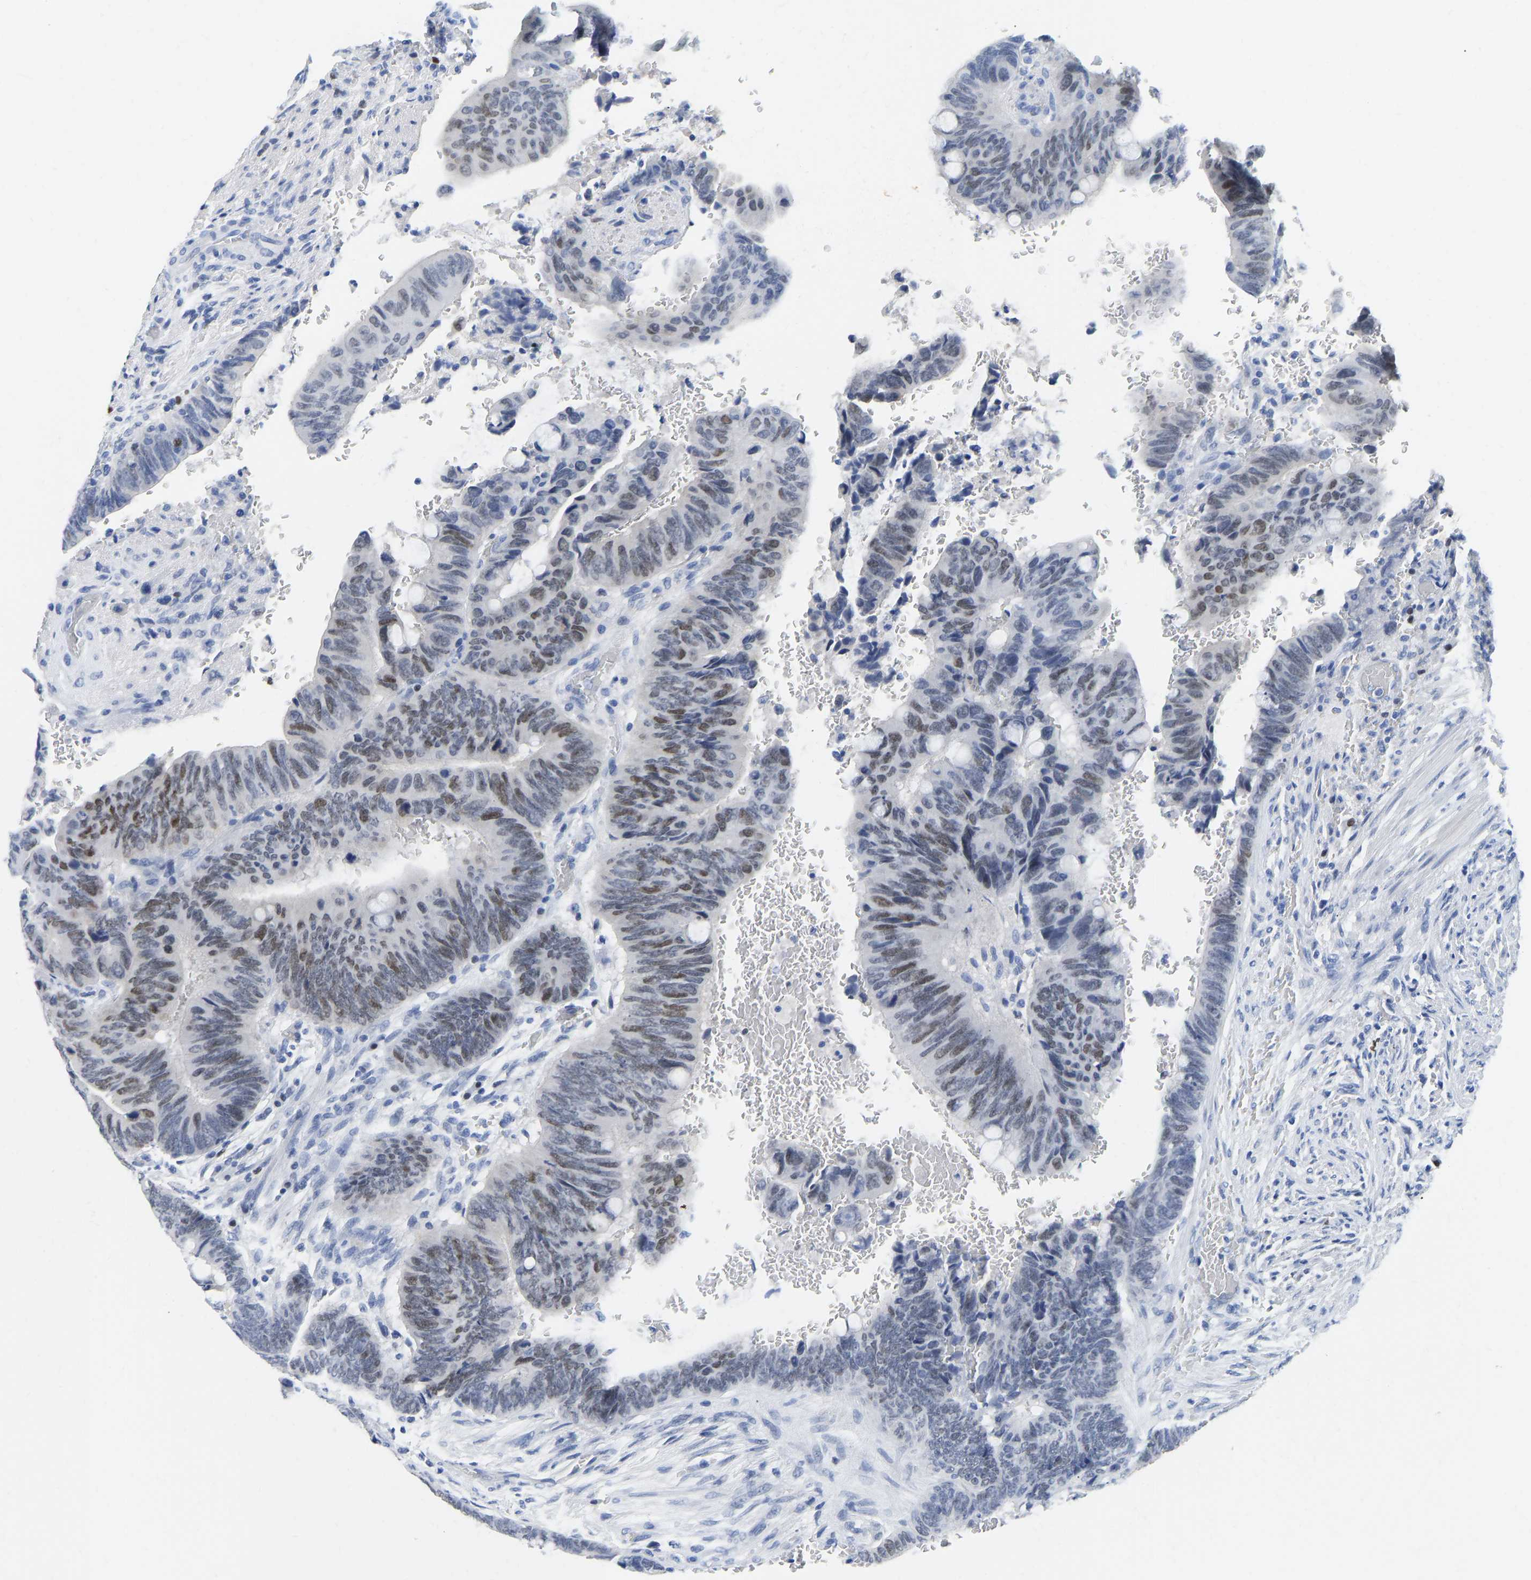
{"staining": {"intensity": "moderate", "quantity": "25%-75%", "location": "nuclear"}, "tissue": "colorectal cancer", "cell_type": "Tumor cells", "image_type": "cancer", "snomed": [{"axis": "morphology", "description": "Normal tissue, NOS"}, {"axis": "morphology", "description": "Adenocarcinoma, NOS"}, {"axis": "topography", "description": "Rectum"}], "caption": "Immunohistochemistry (DAB (3,3'-diaminobenzidine)) staining of colorectal cancer exhibits moderate nuclear protein expression in about 25%-75% of tumor cells.", "gene": "TCF7", "patient": {"sex": "male", "age": 92}}